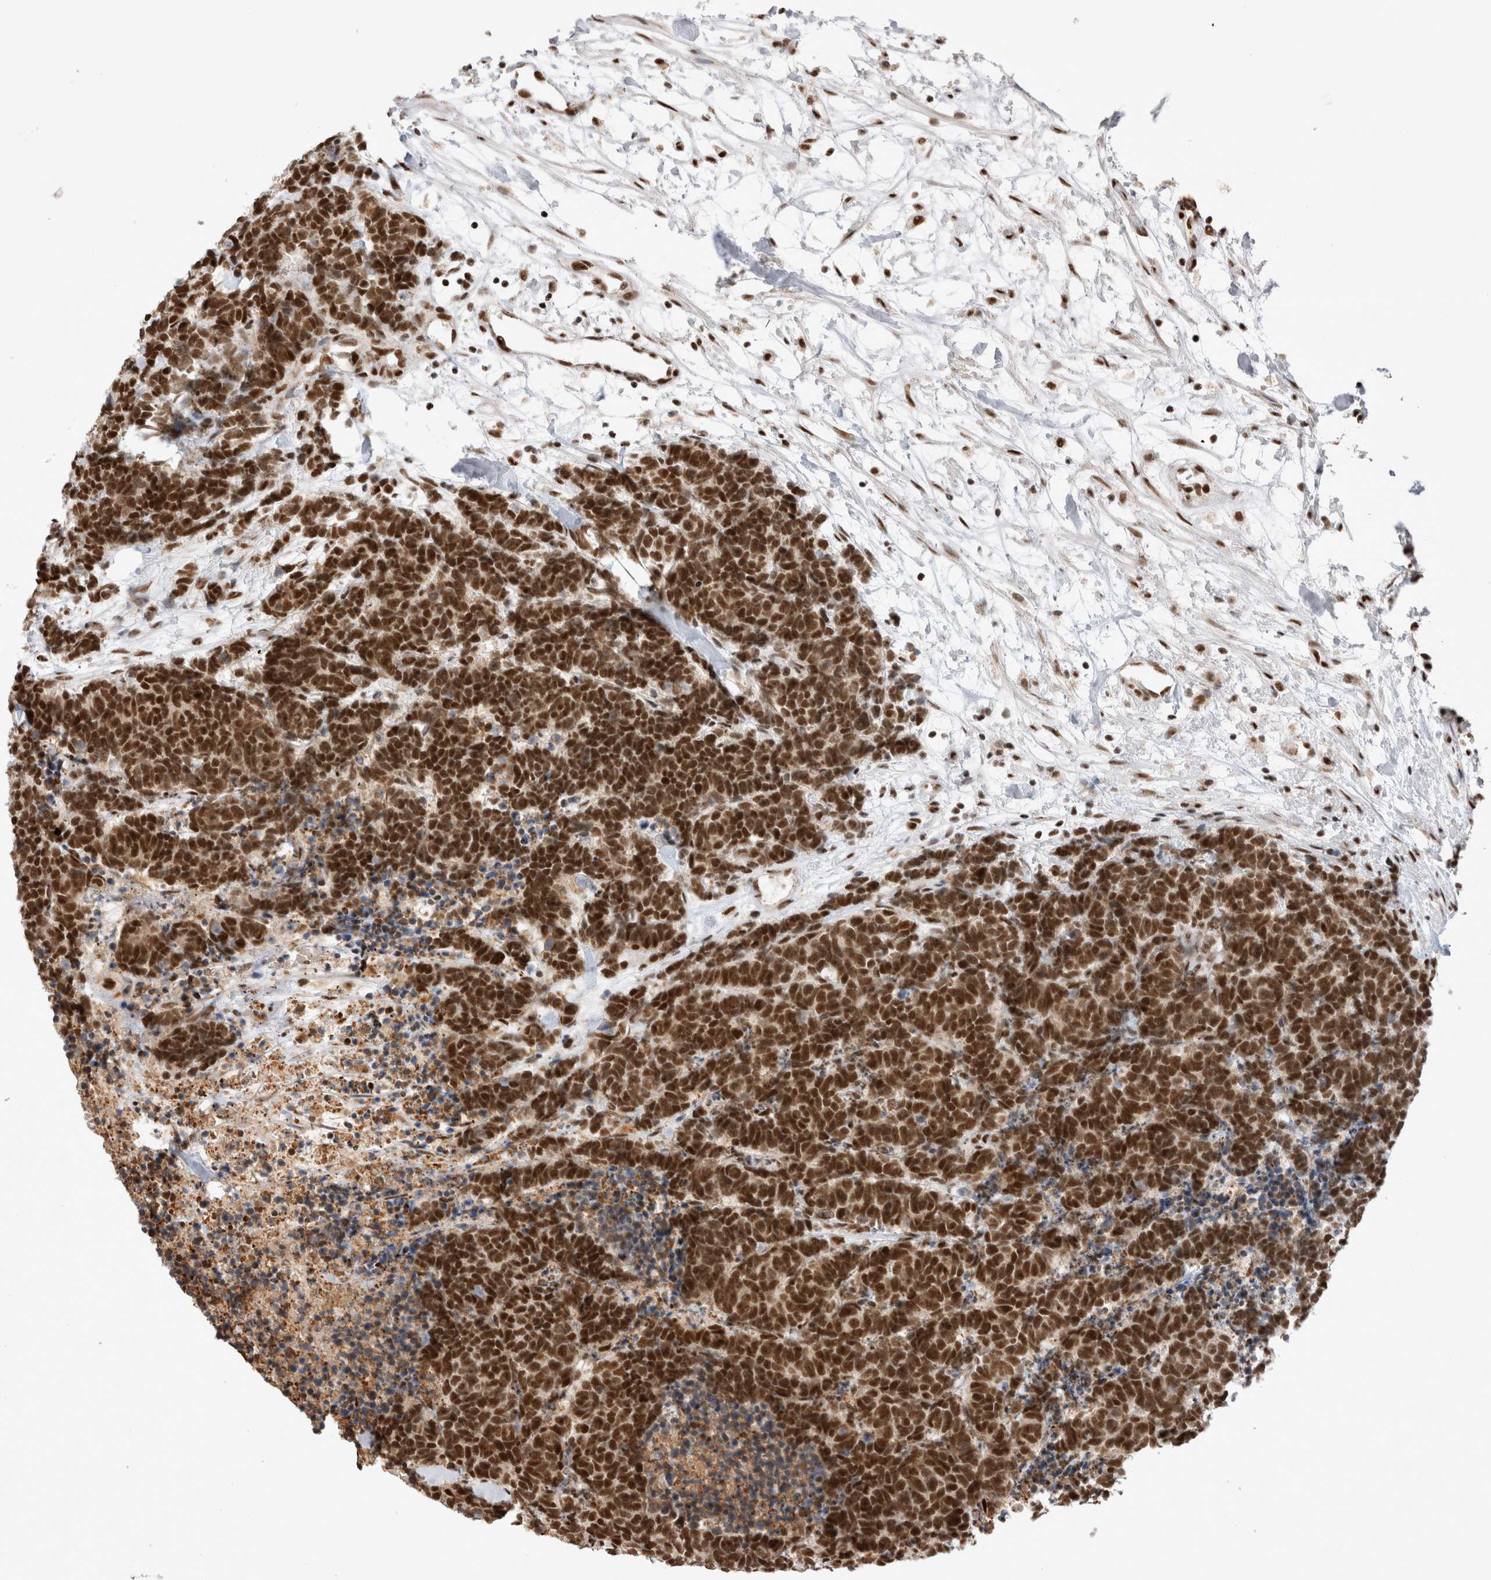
{"staining": {"intensity": "strong", "quantity": ">75%", "location": "nuclear"}, "tissue": "carcinoid", "cell_type": "Tumor cells", "image_type": "cancer", "snomed": [{"axis": "morphology", "description": "Carcinoma, NOS"}, {"axis": "morphology", "description": "Carcinoid, malignant, NOS"}, {"axis": "topography", "description": "Urinary bladder"}], "caption": "This is a micrograph of IHC staining of carcinoid, which shows strong expression in the nuclear of tumor cells.", "gene": "EYA2", "patient": {"sex": "male", "age": 57}}